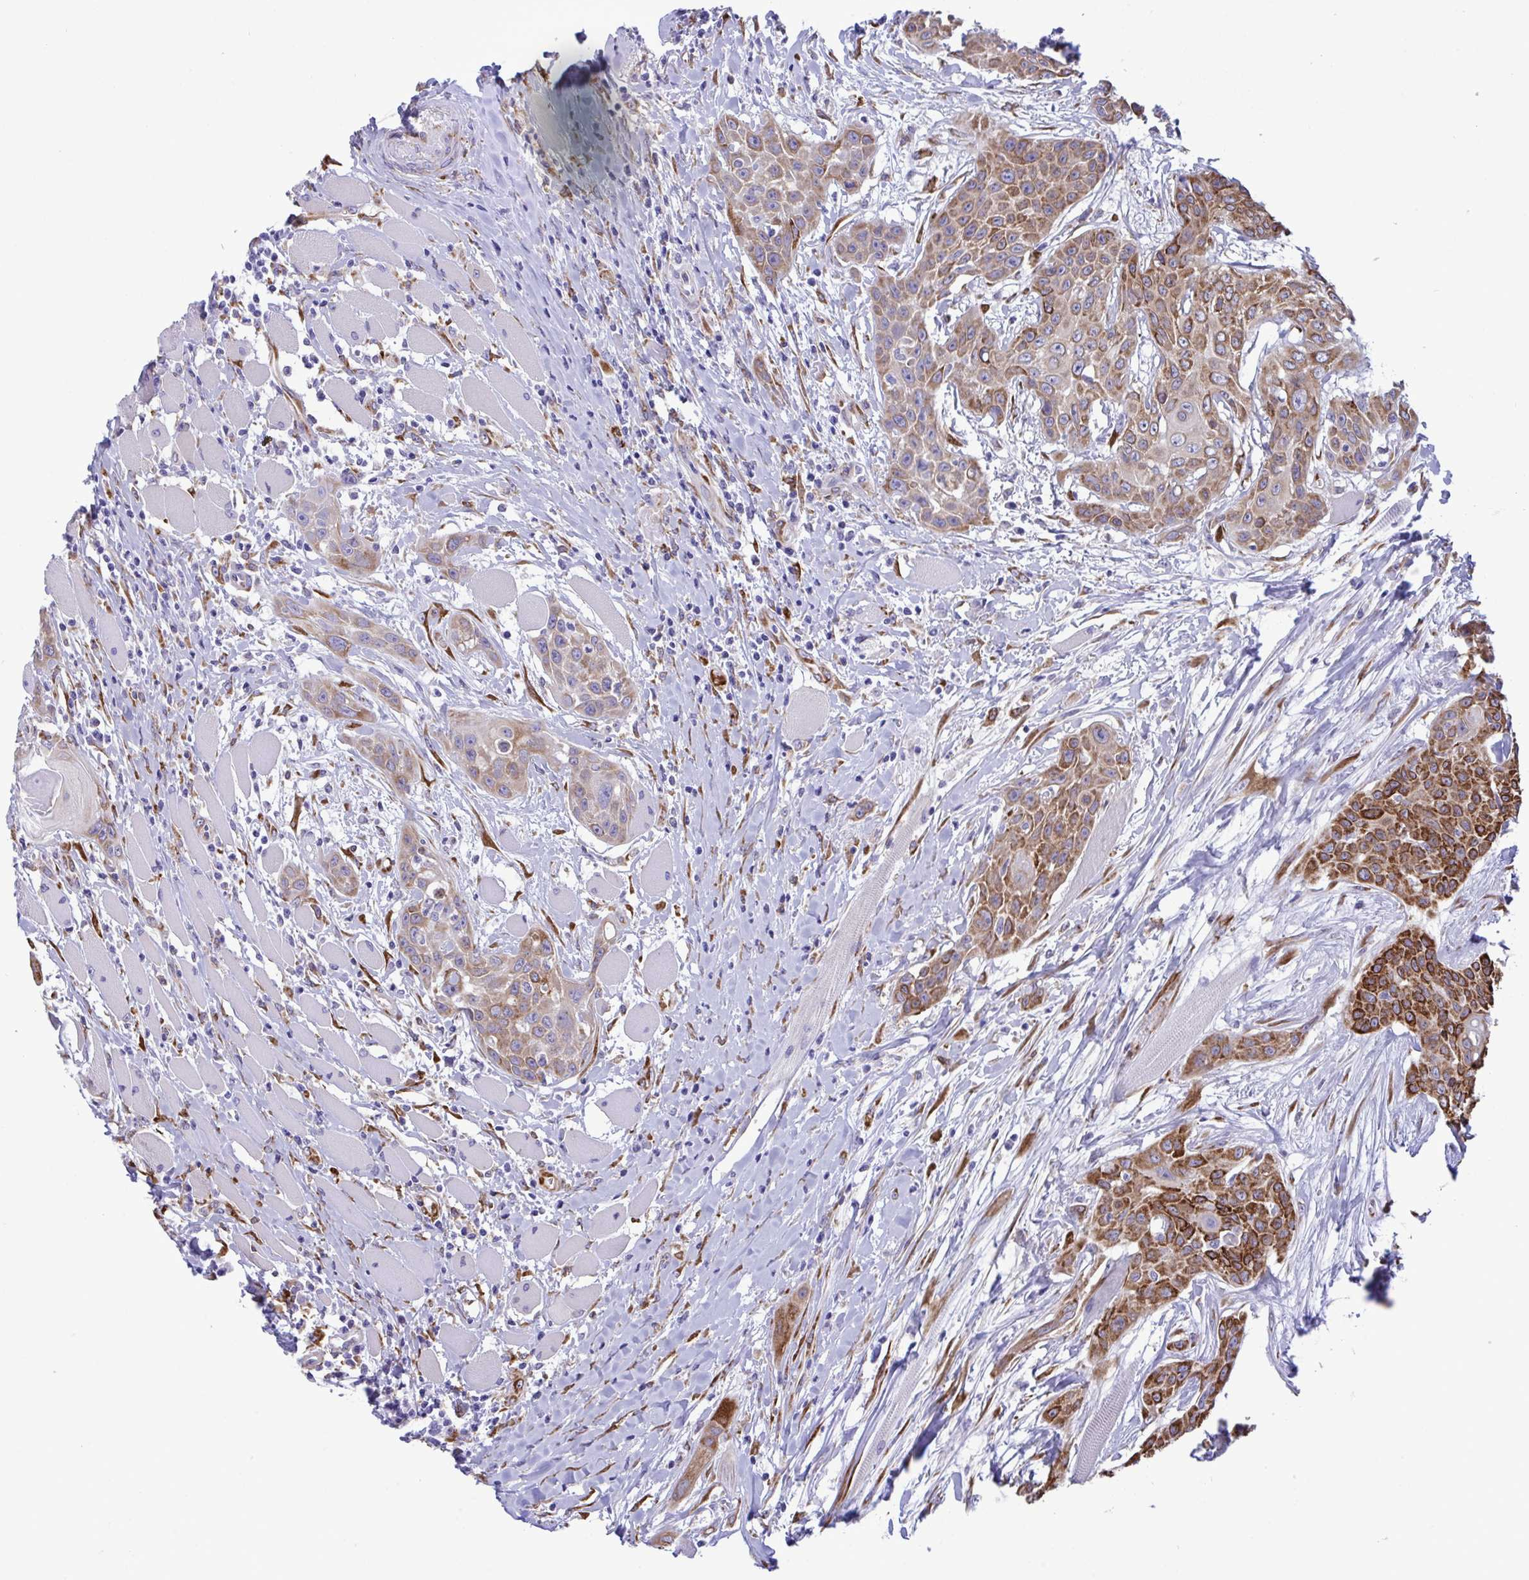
{"staining": {"intensity": "strong", "quantity": "25%-75%", "location": "cytoplasmic/membranous"}, "tissue": "head and neck cancer", "cell_type": "Tumor cells", "image_type": "cancer", "snomed": [{"axis": "morphology", "description": "Squamous cell carcinoma, NOS"}, {"axis": "topography", "description": "Head-Neck"}], "caption": "This photomicrograph demonstrates immunohistochemistry staining of human head and neck cancer (squamous cell carcinoma), with high strong cytoplasmic/membranous staining in about 25%-75% of tumor cells.", "gene": "ASPH", "patient": {"sex": "female", "age": 73}}